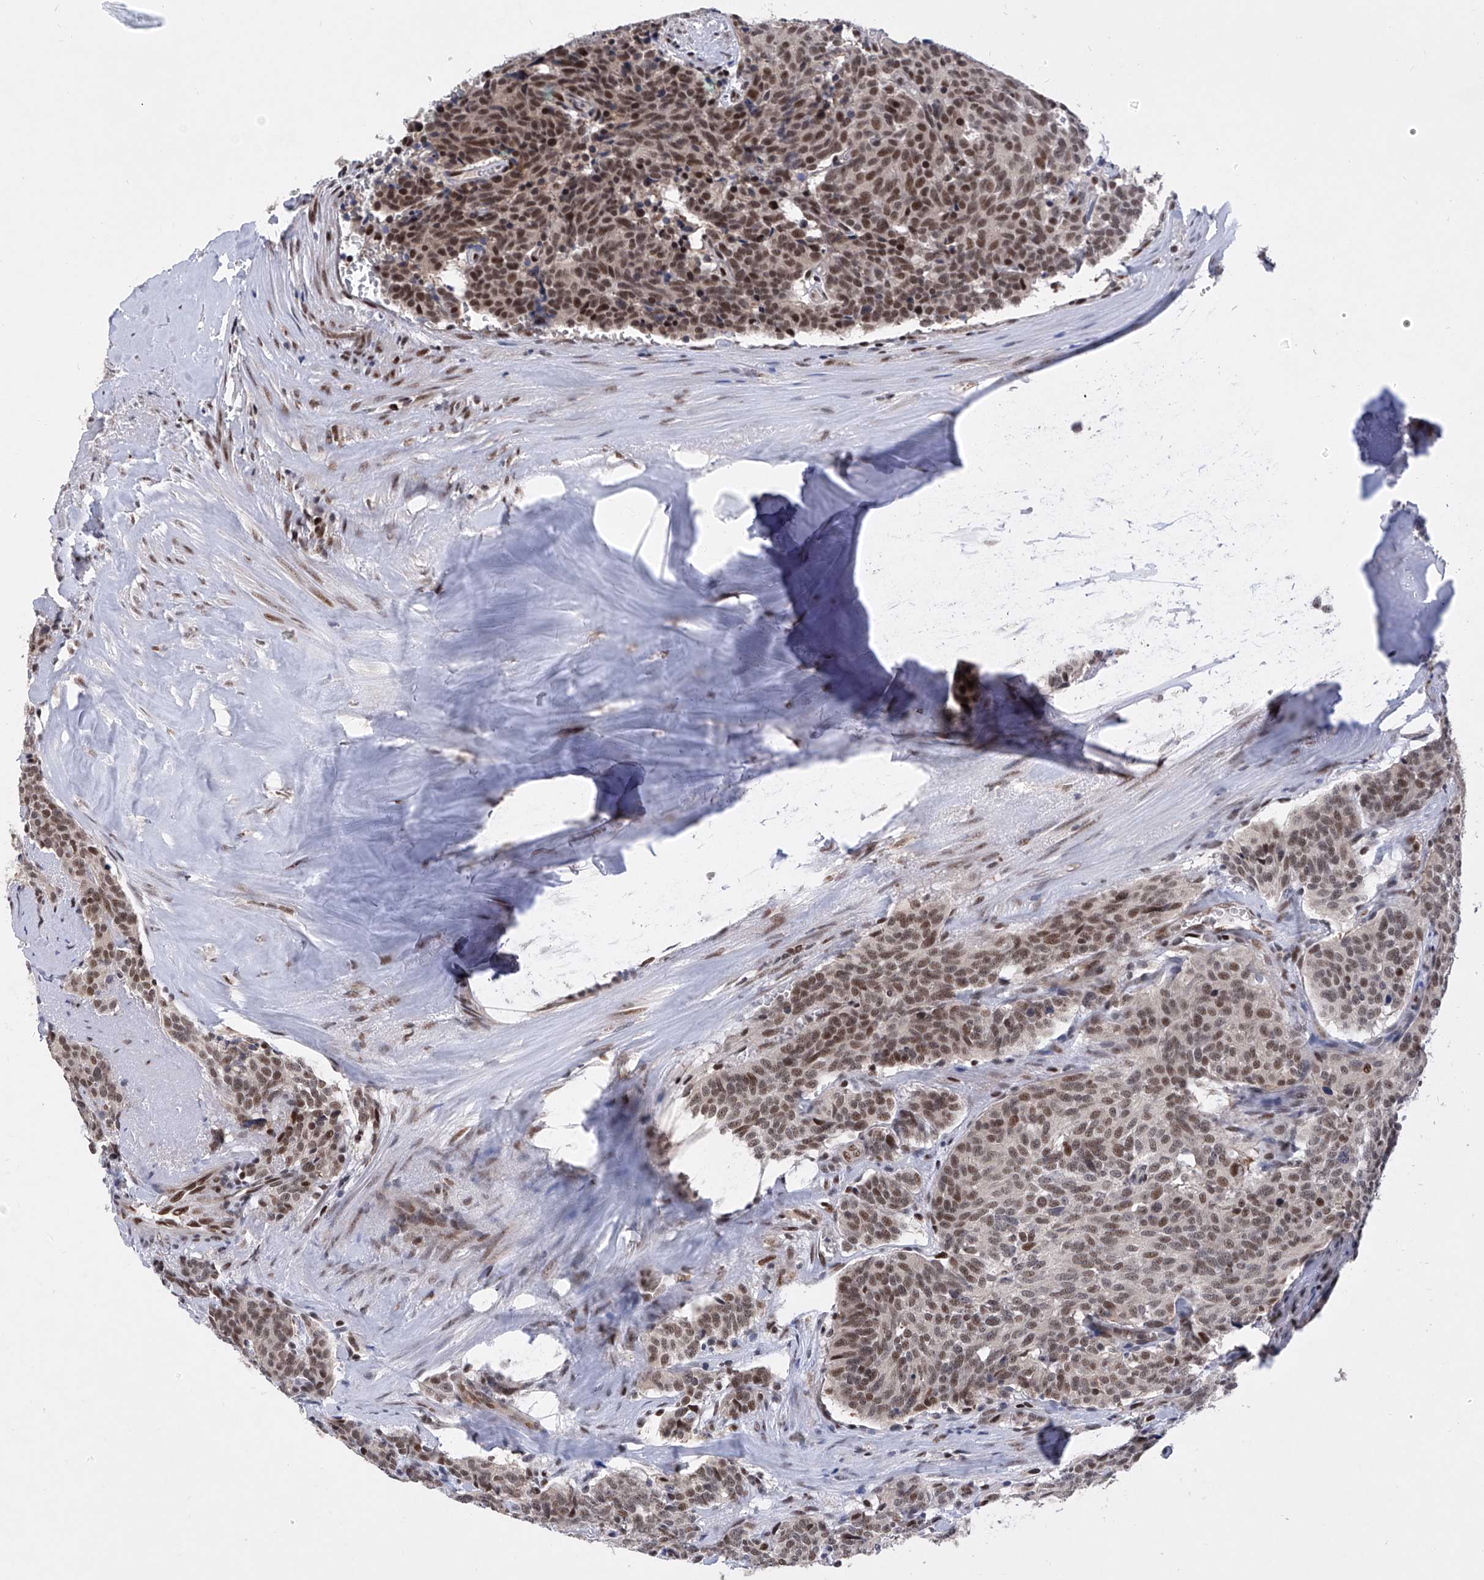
{"staining": {"intensity": "moderate", "quantity": ">75%", "location": "nuclear"}, "tissue": "carcinoid", "cell_type": "Tumor cells", "image_type": "cancer", "snomed": [{"axis": "morphology", "description": "Carcinoid, malignant, NOS"}, {"axis": "topography", "description": "Lung"}], "caption": "Malignant carcinoid stained with a protein marker demonstrates moderate staining in tumor cells.", "gene": "RAD54L", "patient": {"sex": "female", "age": 46}}